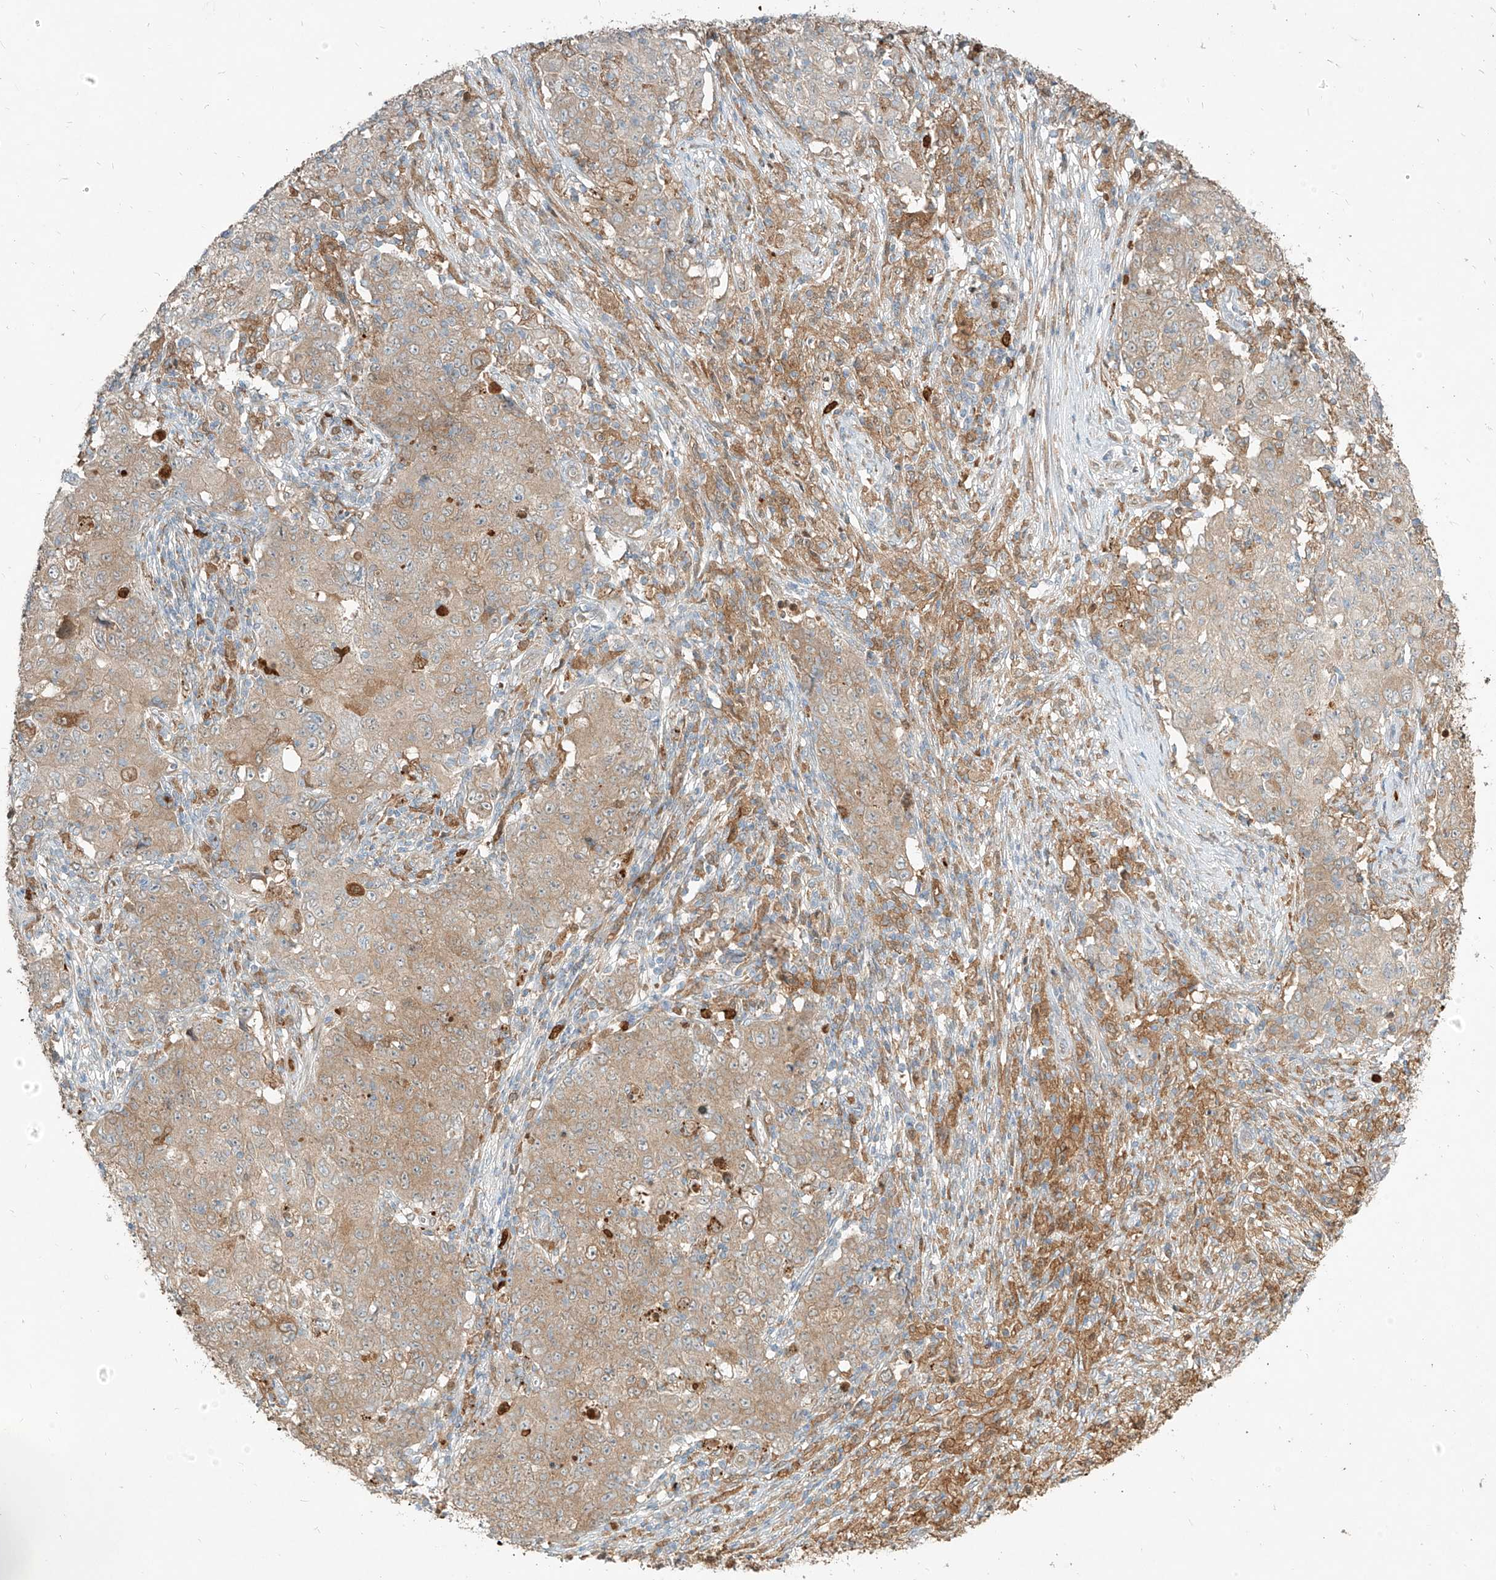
{"staining": {"intensity": "weak", "quantity": ">75%", "location": "cytoplasmic/membranous"}, "tissue": "ovarian cancer", "cell_type": "Tumor cells", "image_type": "cancer", "snomed": [{"axis": "morphology", "description": "Carcinoma, endometroid"}, {"axis": "topography", "description": "Ovary"}], "caption": "Endometroid carcinoma (ovarian) stained for a protein (brown) demonstrates weak cytoplasmic/membranous positive expression in approximately >75% of tumor cells.", "gene": "PGD", "patient": {"sex": "female", "age": 42}}